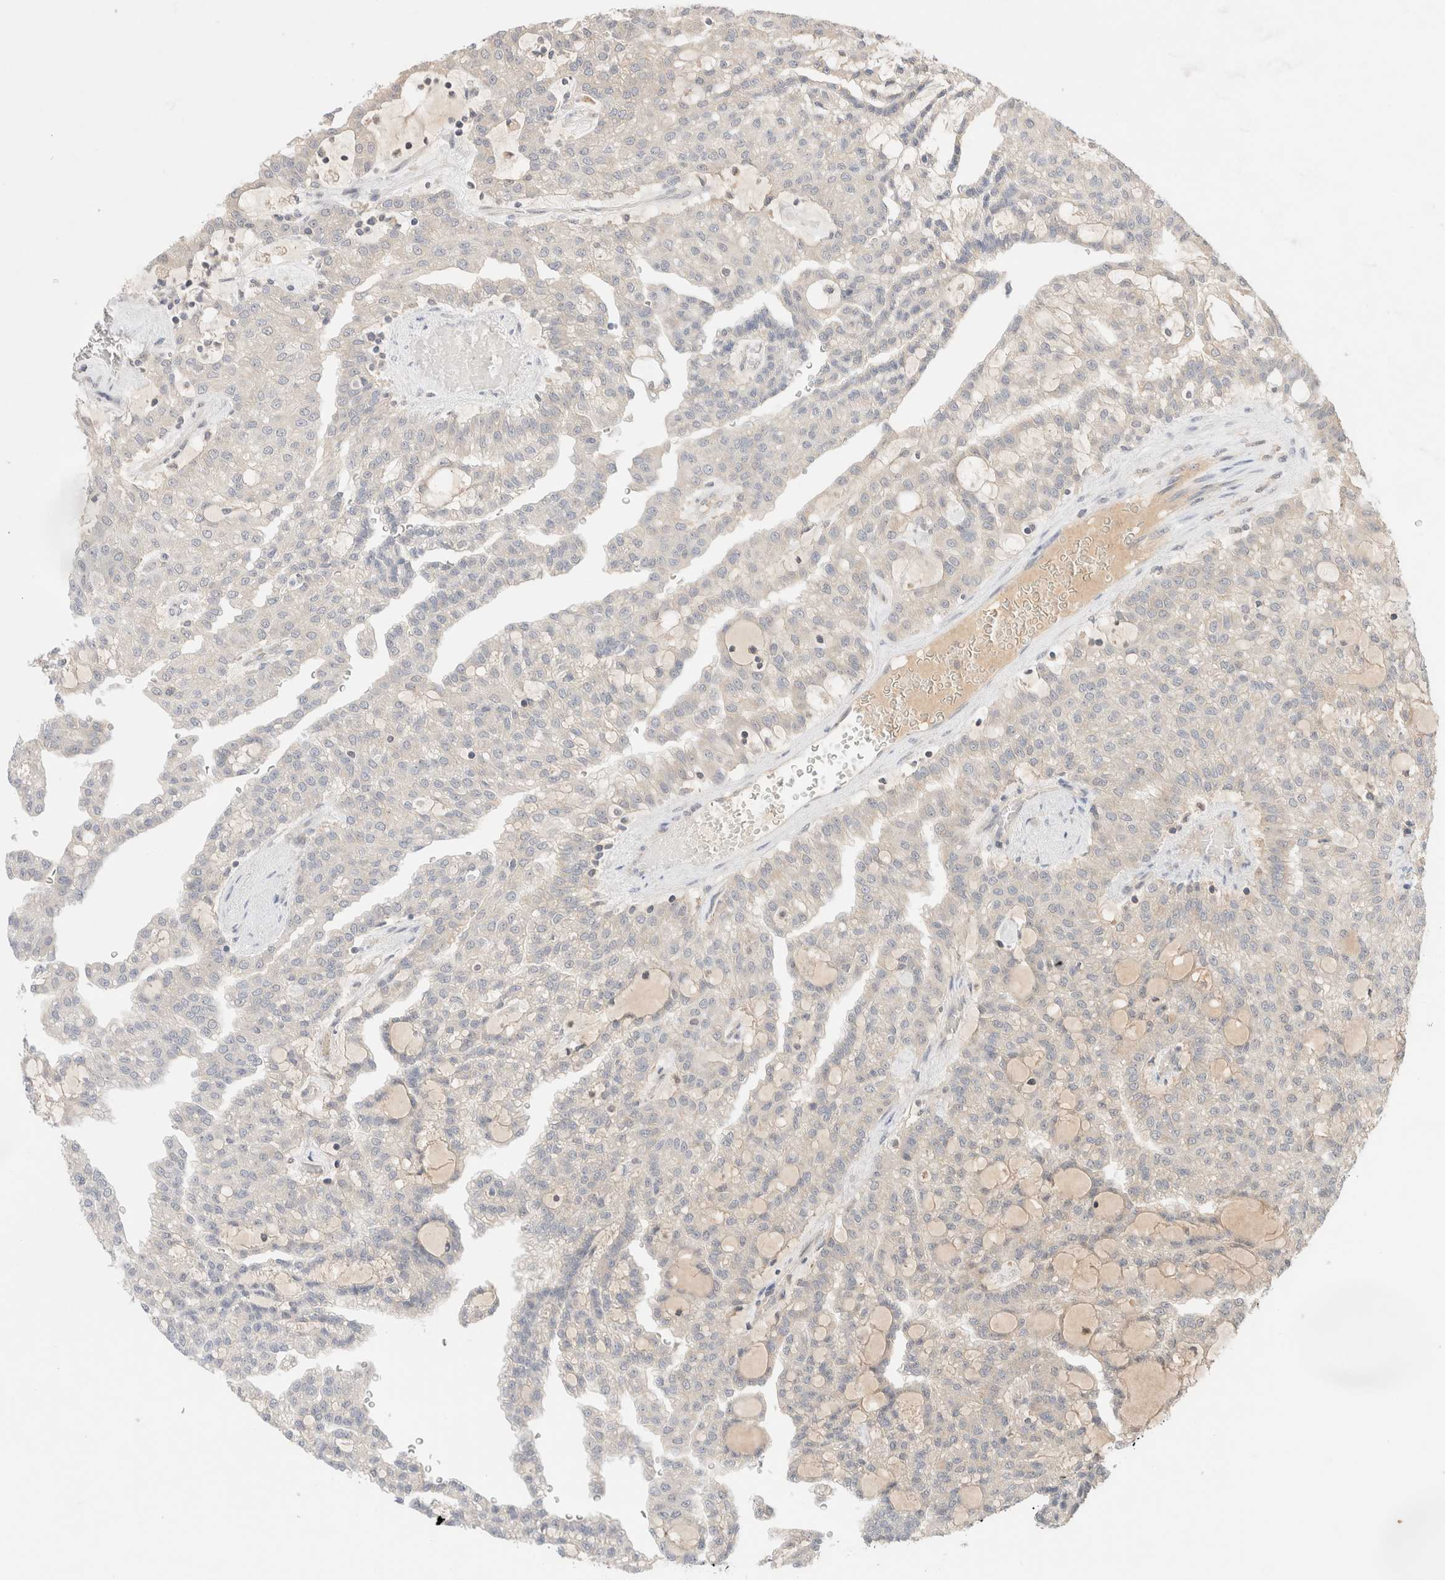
{"staining": {"intensity": "negative", "quantity": "none", "location": "none"}, "tissue": "renal cancer", "cell_type": "Tumor cells", "image_type": "cancer", "snomed": [{"axis": "morphology", "description": "Adenocarcinoma, NOS"}, {"axis": "topography", "description": "Kidney"}], "caption": "Renal cancer (adenocarcinoma) stained for a protein using immunohistochemistry reveals no expression tumor cells.", "gene": "CARNMT1", "patient": {"sex": "male", "age": 63}}